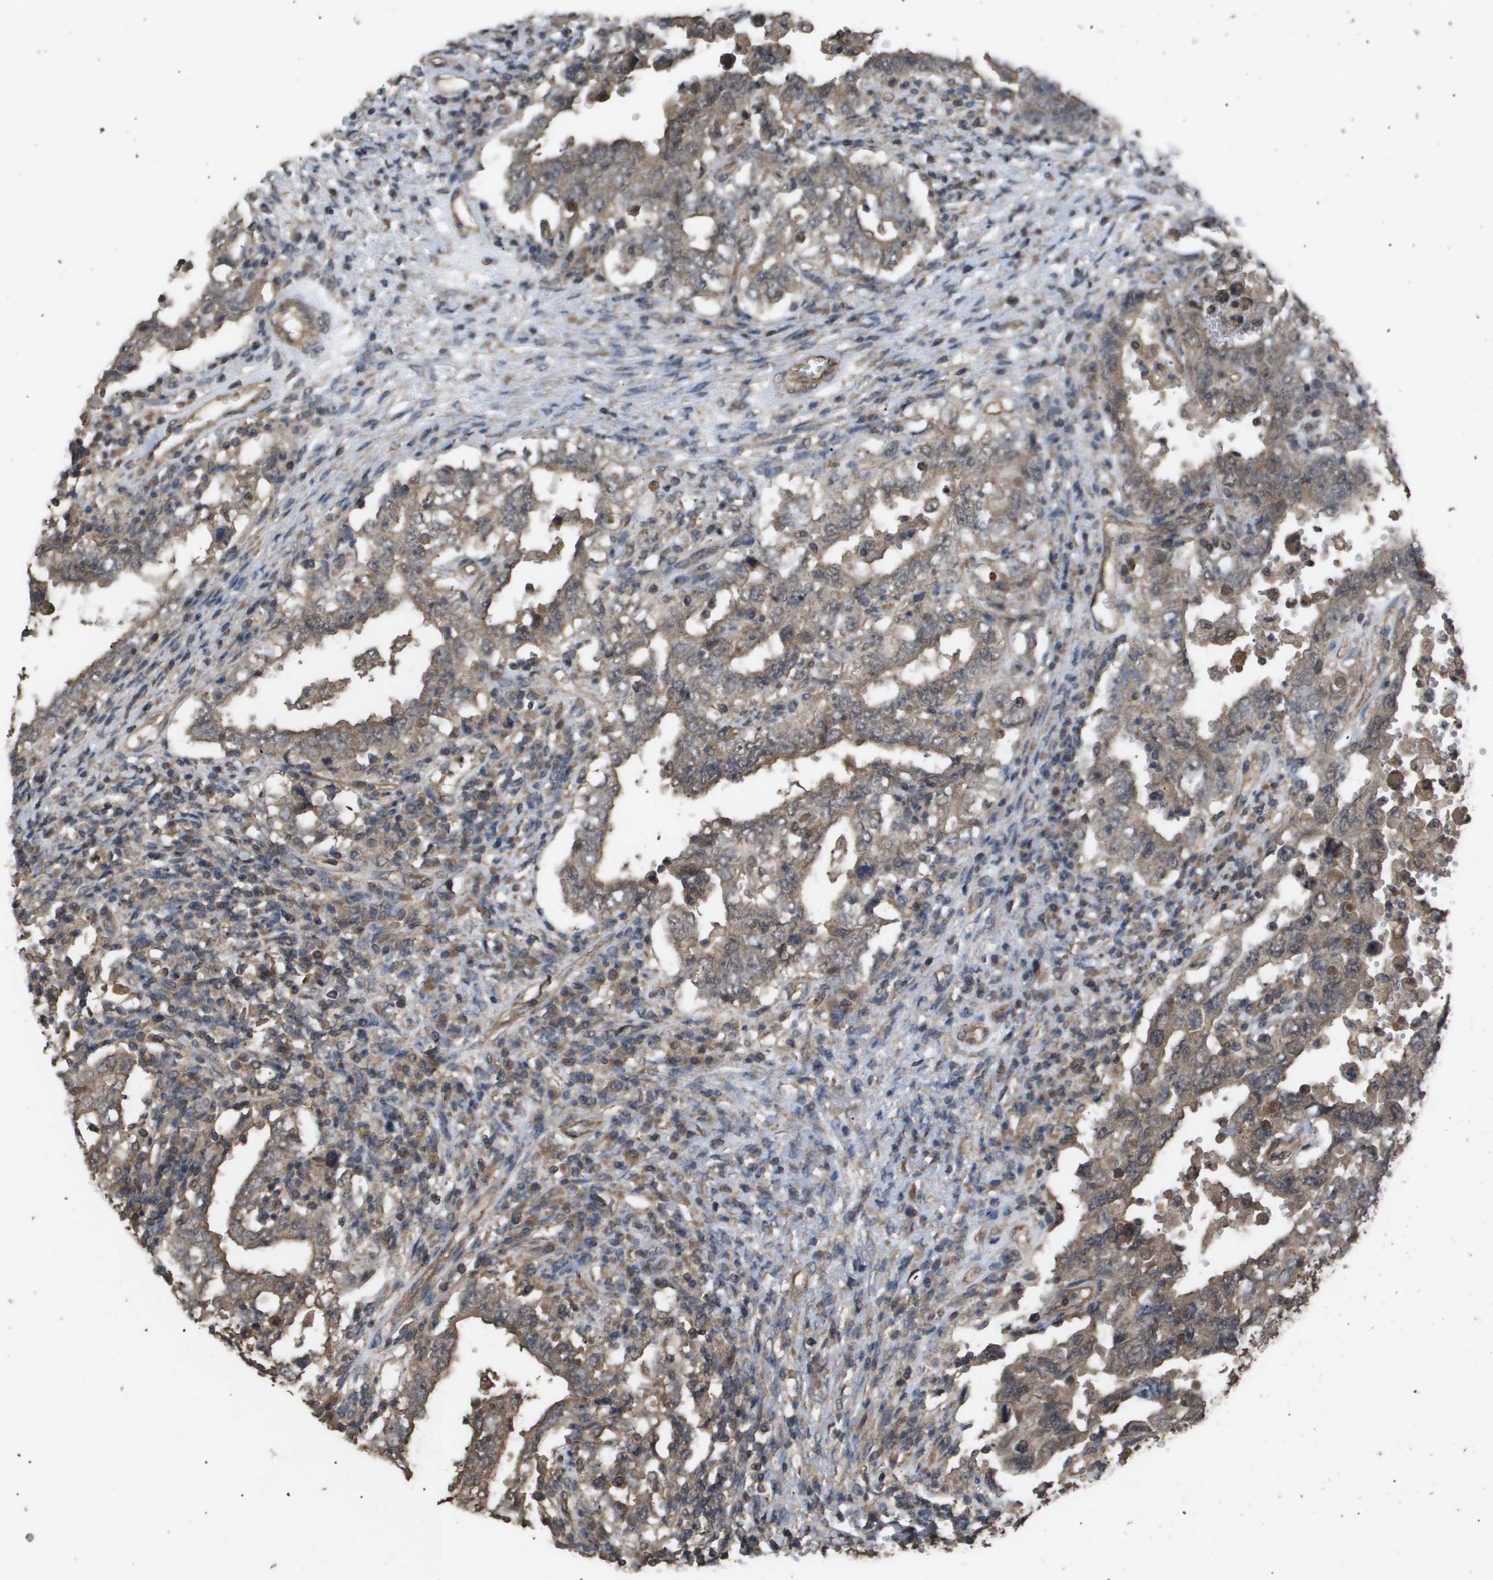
{"staining": {"intensity": "moderate", "quantity": ">75%", "location": "cytoplasmic/membranous"}, "tissue": "testis cancer", "cell_type": "Tumor cells", "image_type": "cancer", "snomed": [{"axis": "morphology", "description": "Carcinoma, Embryonal, NOS"}, {"axis": "topography", "description": "Testis"}], "caption": "Human testis embryonal carcinoma stained with a brown dye reveals moderate cytoplasmic/membranous positive staining in approximately >75% of tumor cells.", "gene": "CUL5", "patient": {"sex": "male", "age": 26}}